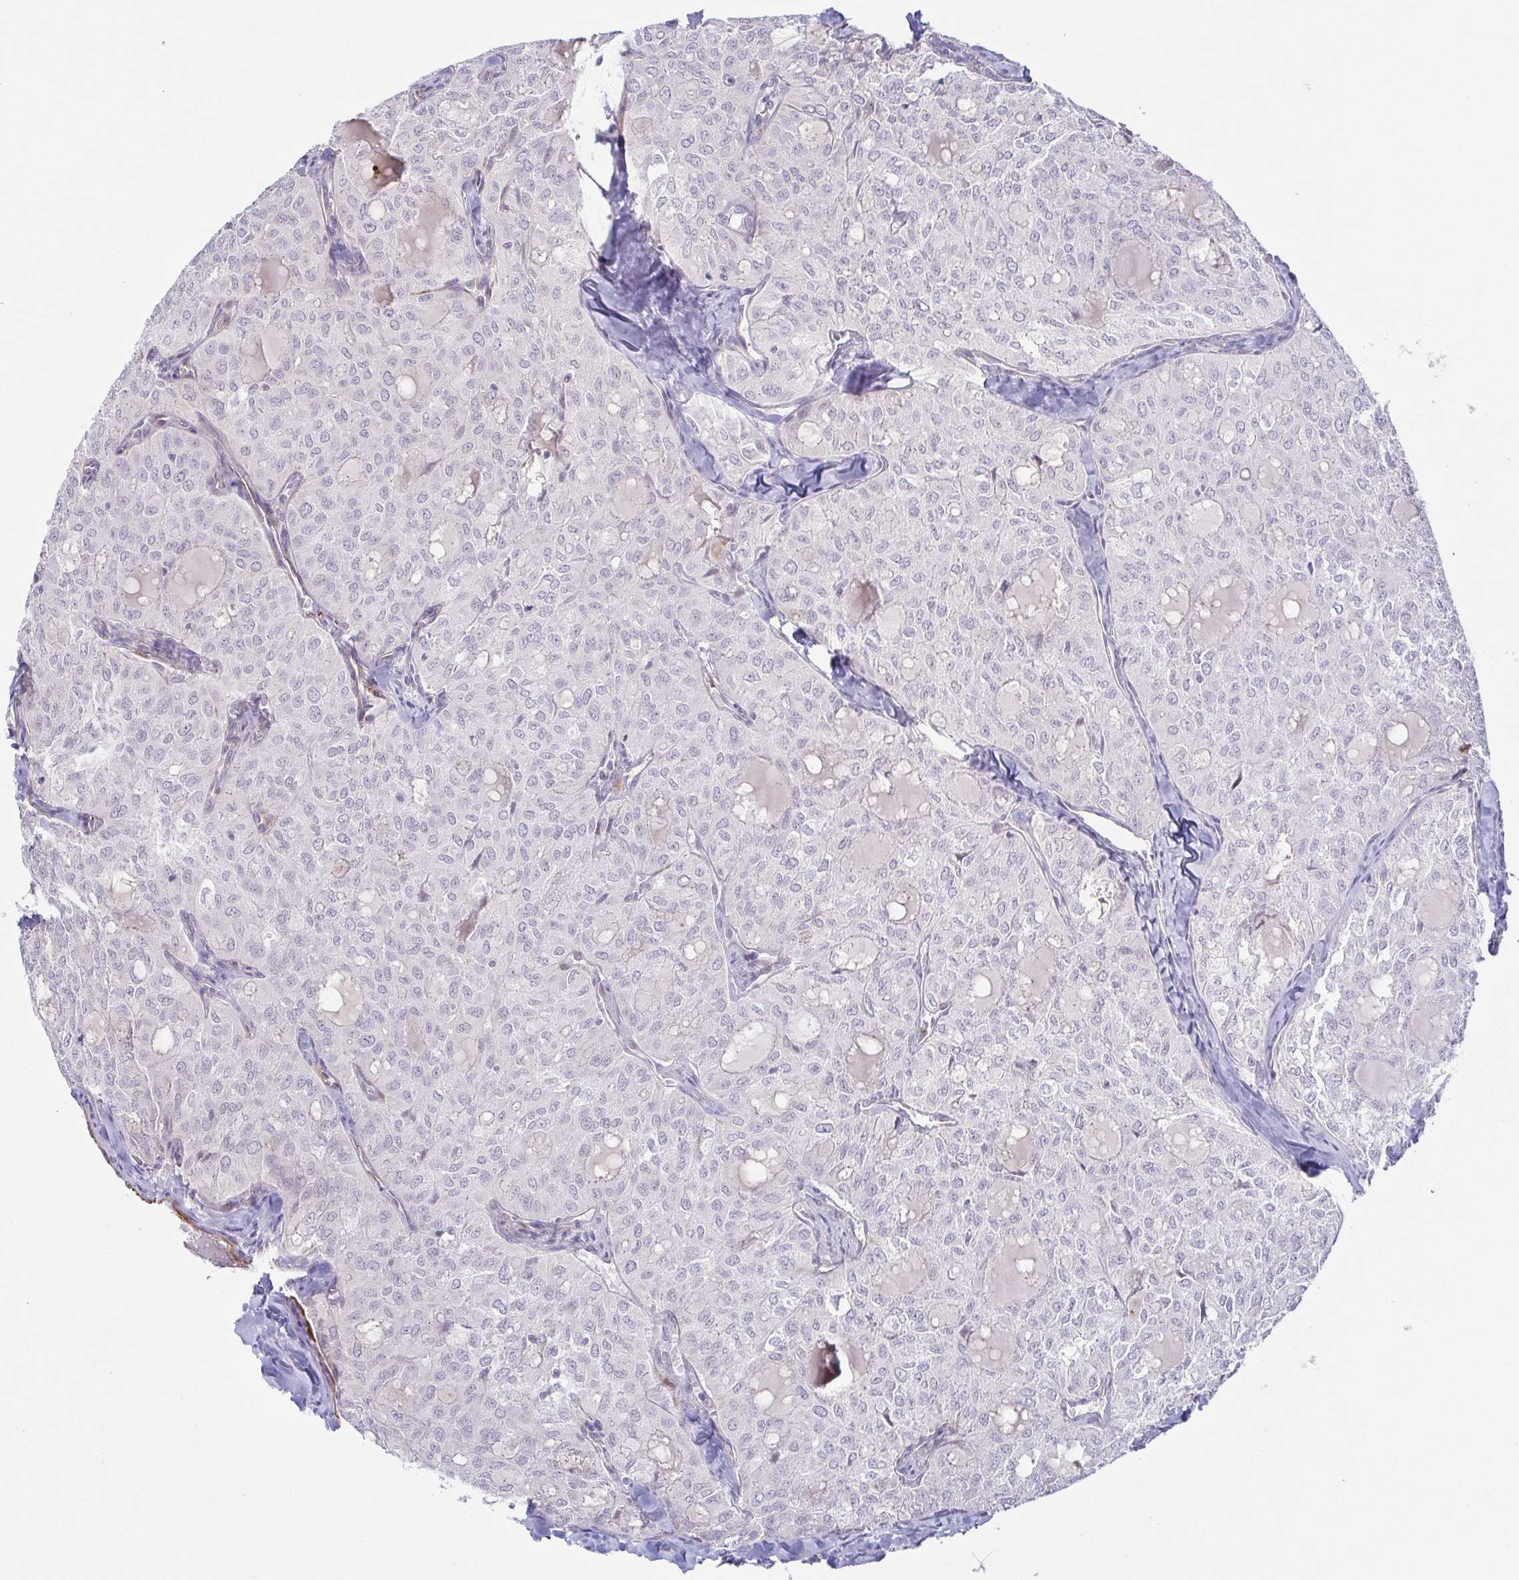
{"staining": {"intensity": "negative", "quantity": "none", "location": "none"}, "tissue": "thyroid cancer", "cell_type": "Tumor cells", "image_type": "cancer", "snomed": [{"axis": "morphology", "description": "Follicular adenoma carcinoma, NOS"}, {"axis": "topography", "description": "Thyroid gland"}], "caption": "Thyroid follicular adenoma carcinoma was stained to show a protein in brown. There is no significant staining in tumor cells.", "gene": "COL17A1", "patient": {"sex": "male", "age": 75}}